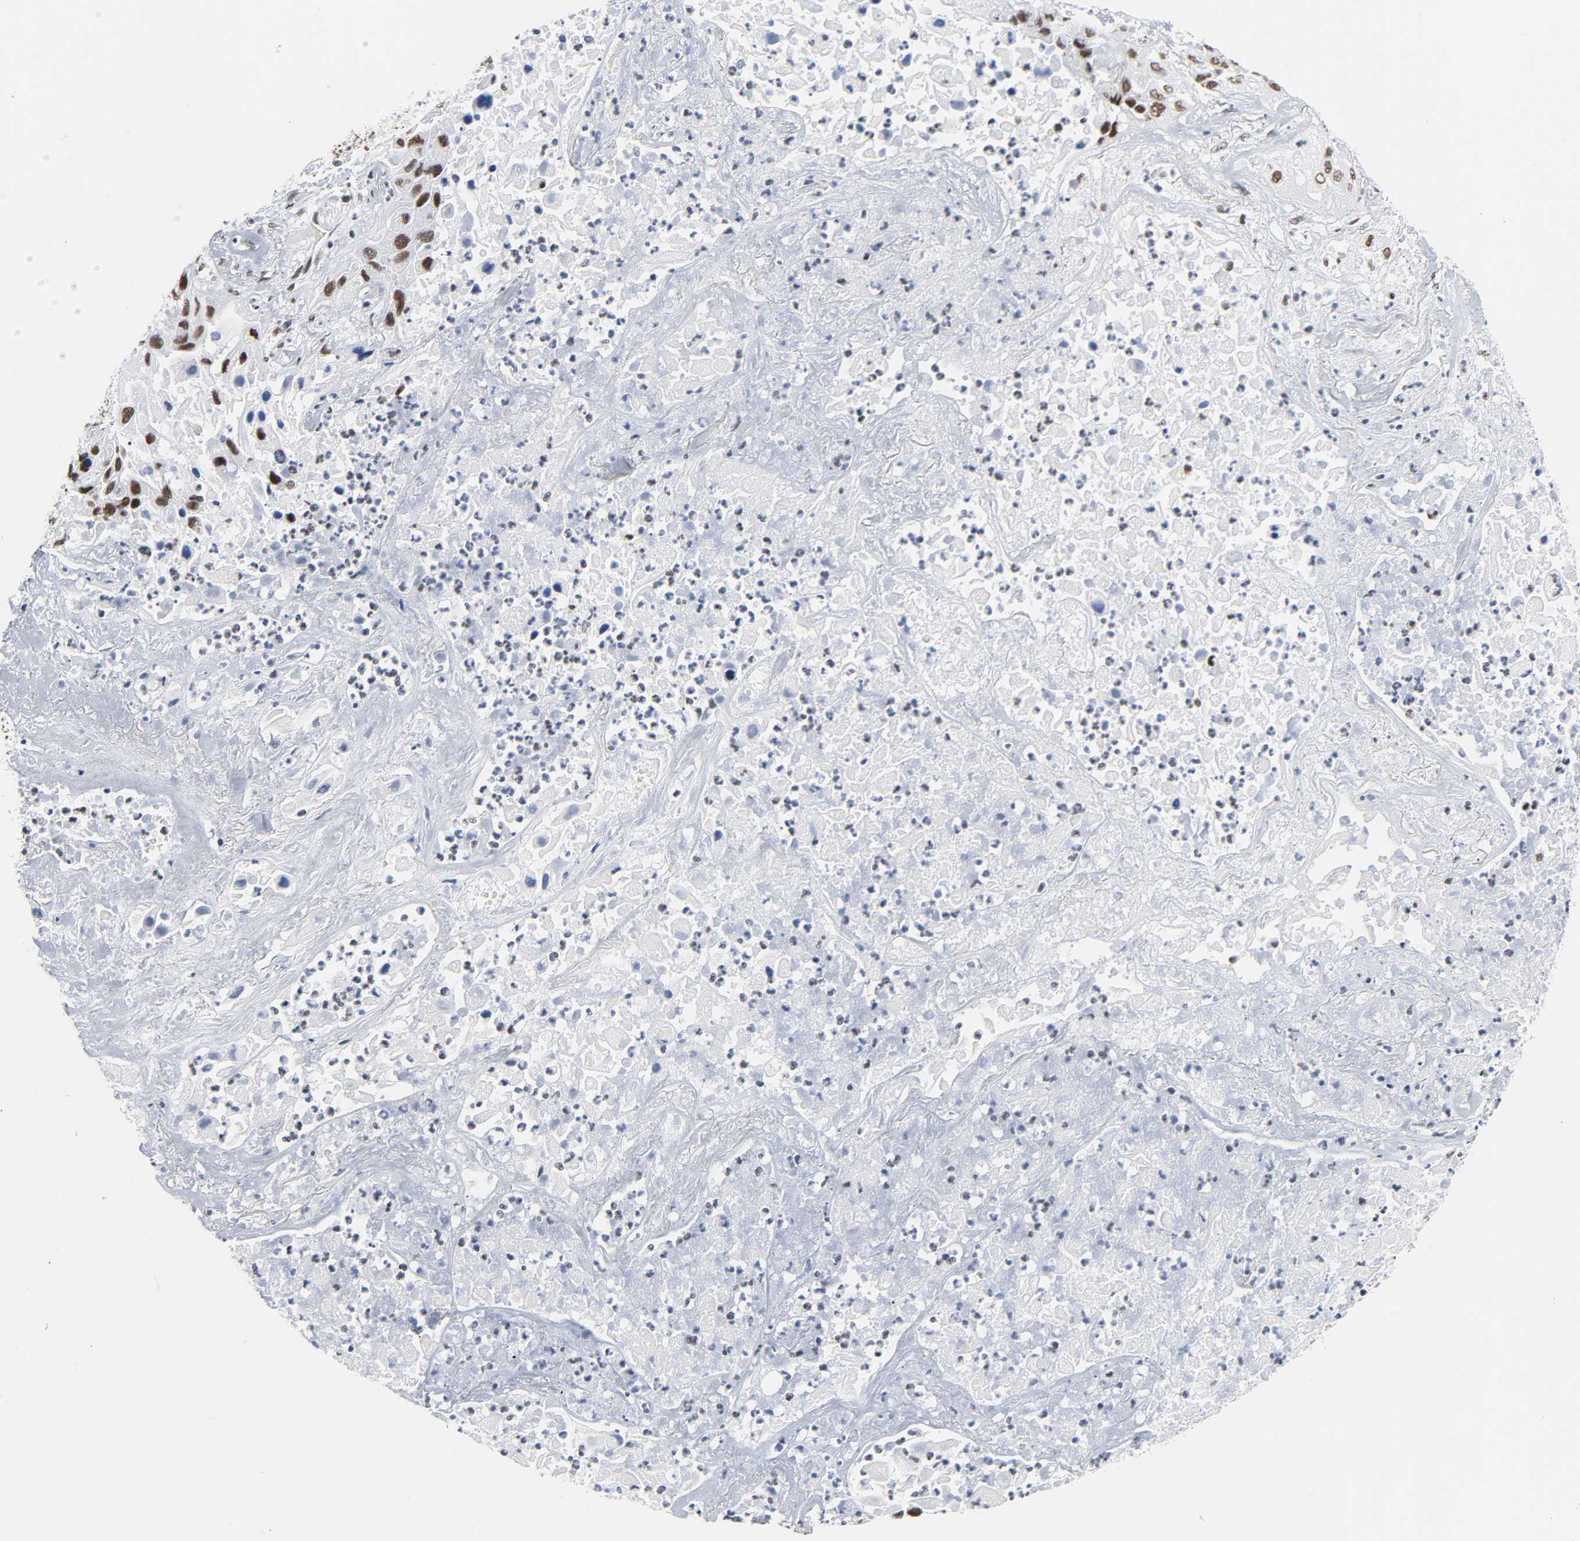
{"staining": {"intensity": "strong", "quantity": ">75%", "location": "nuclear"}, "tissue": "lung cancer", "cell_type": "Tumor cells", "image_type": "cancer", "snomed": [{"axis": "morphology", "description": "Squamous cell carcinoma, NOS"}, {"axis": "topography", "description": "Lung"}], "caption": "High-power microscopy captured an immunohistochemistry micrograph of lung cancer (squamous cell carcinoma), revealing strong nuclear staining in about >75% of tumor cells. (Brightfield microscopy of DAB IHC at high magnification).", "gene": "CSTF2", "patient": {"sex": "female", "age": 76}}